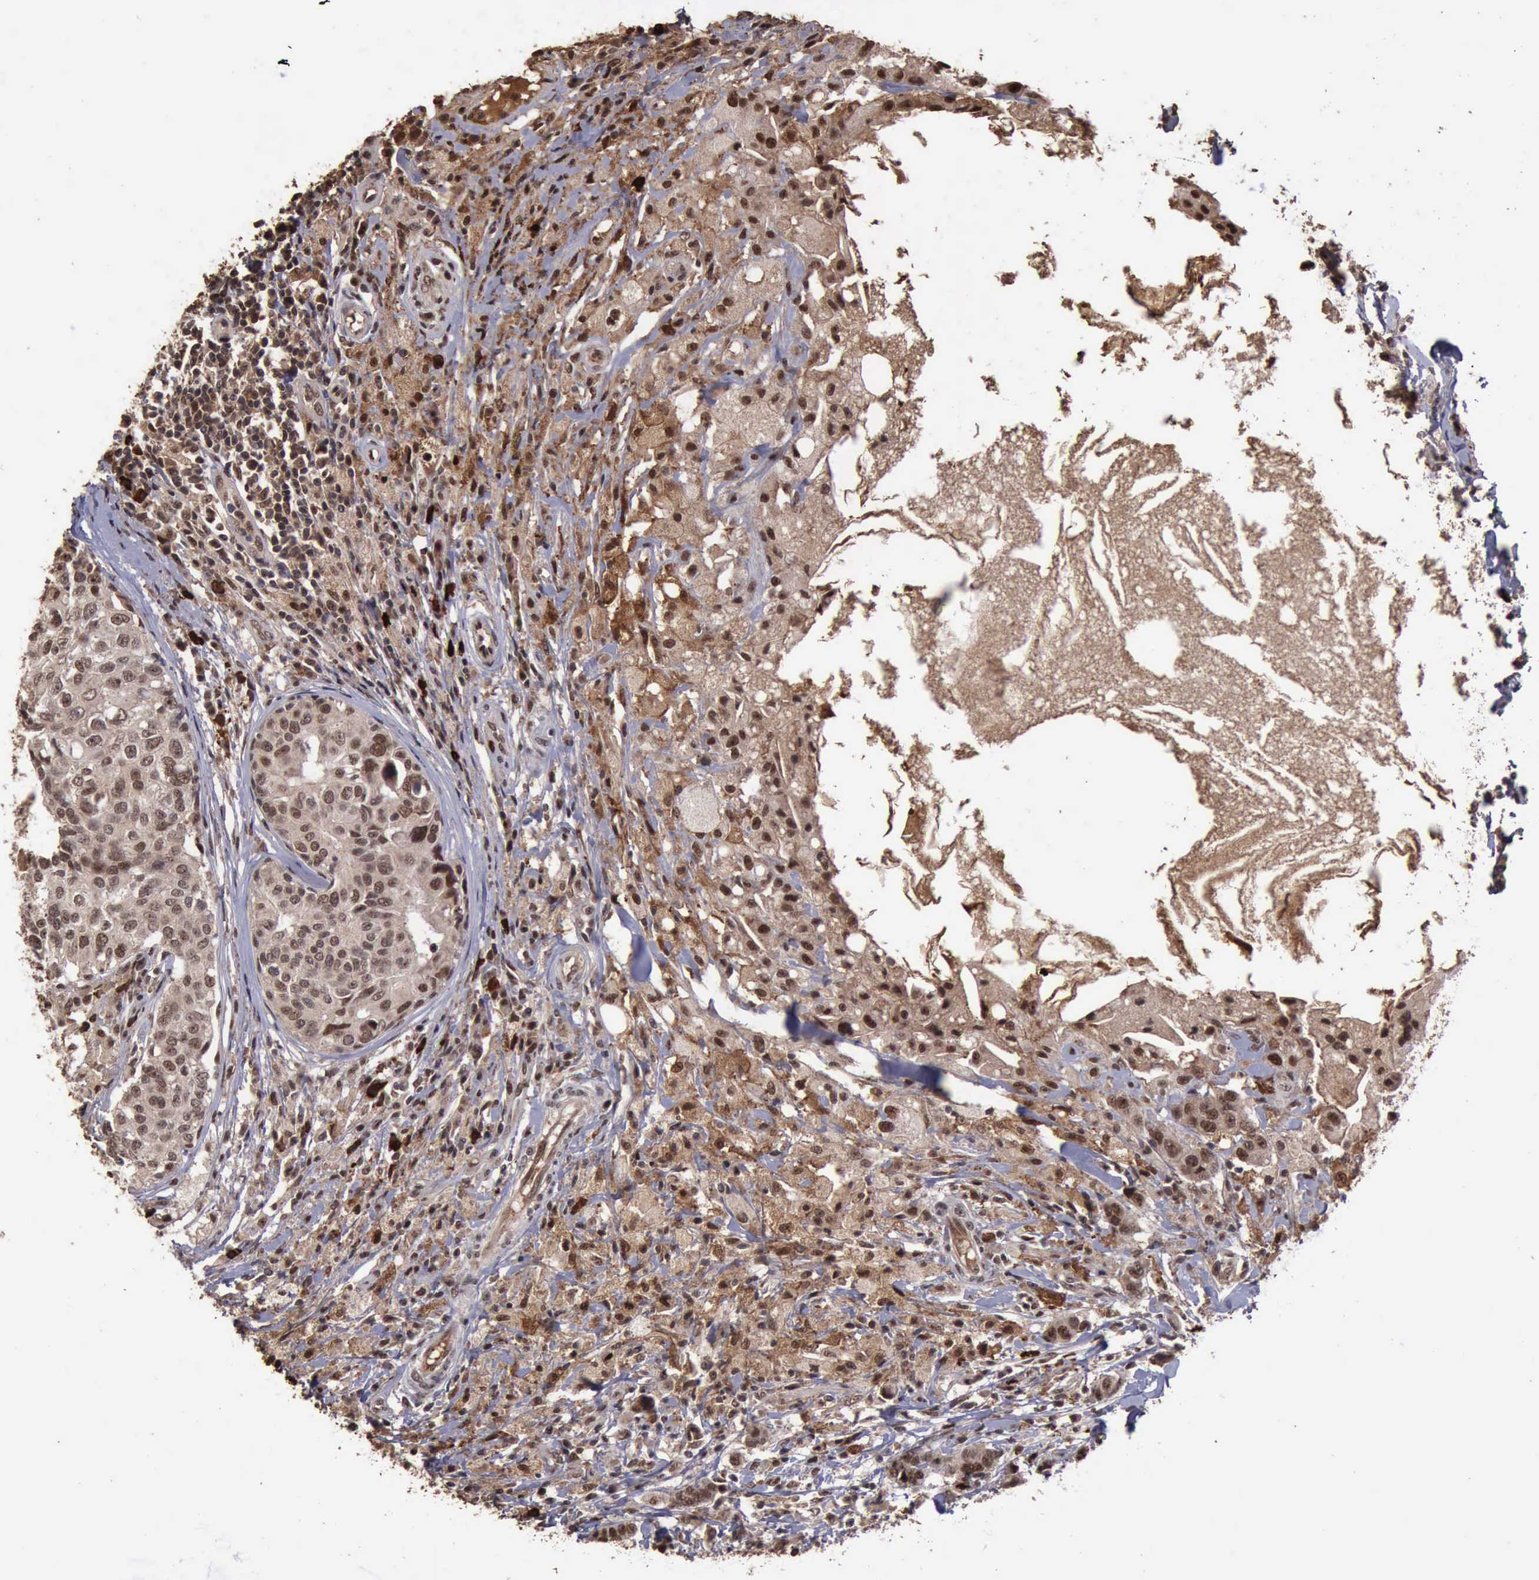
{"staining": {"intensity": "strong", "quantity": ">75%", "location": "cytoplasmic/membranous,nuclear"}, "tissue": "breast cancer", "cell_type": "Tumor cells", "image_type": "cancer", "snomed": [{"axis": "morphology", "description": "Duct carcinoma"}, {"axis": "topography", "description": "Breast"}], "caption": "Tumor cells display strong cytoplasmic/membranous and nuclear expression in about >75% of cells in breast cancer.", "gene": "TRMT2A", "patient": {"sex": "female", "age": 27}}